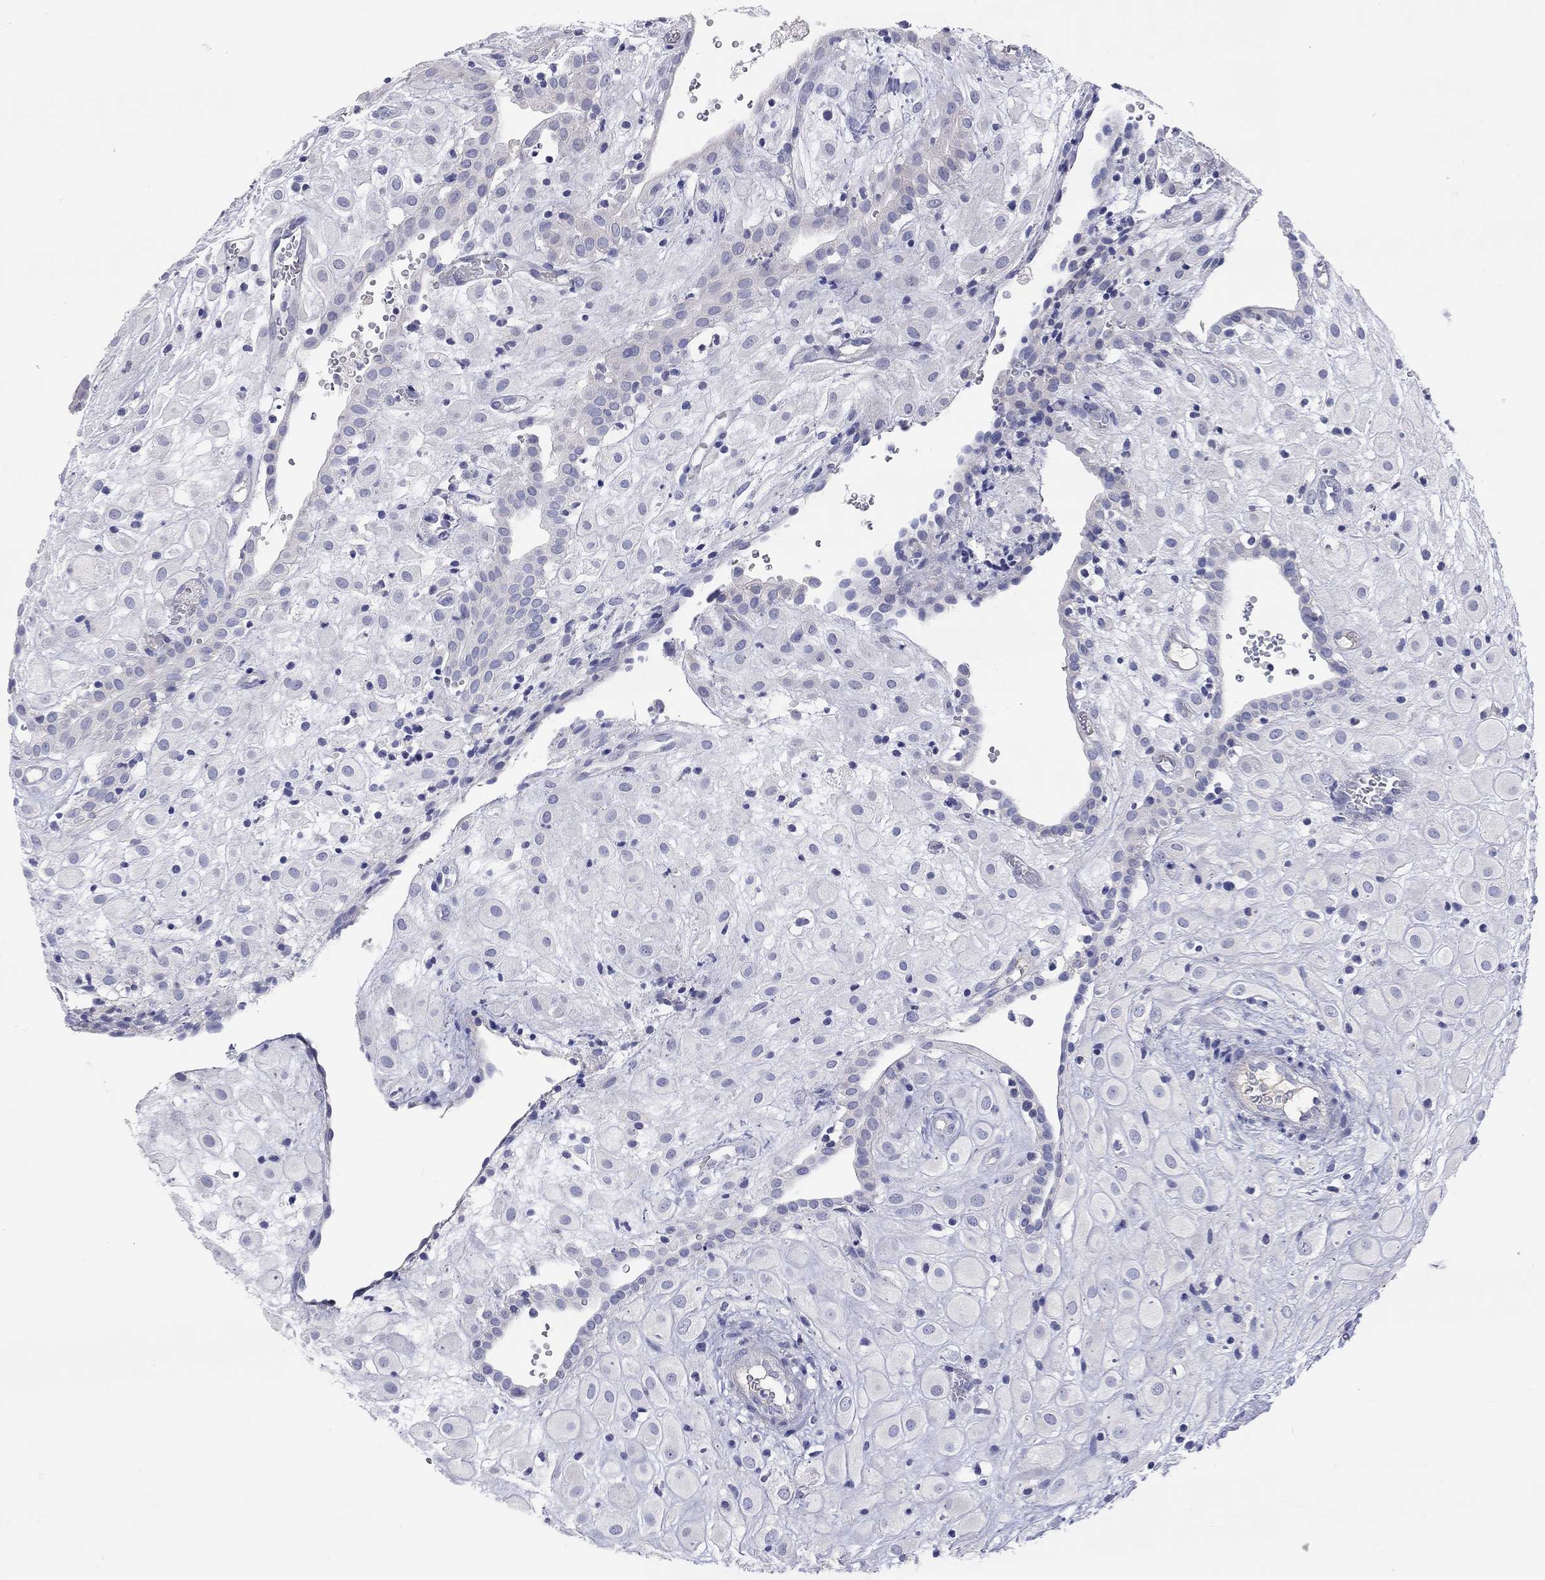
{"staining": {"intensity": "negative", "quantity": "none", "location": "none"}, "tissue": "placenta", "cell_type": "Decidual cells", "image_type": "normal", "snomed": [{"axis": "morphology", "description": "Normal tissue, NOS"}, {"axis": "topography", "description": "Placenta"}], "caption": "High power microscopy photomicrograph of an immunohistochemistry (IHC) photomicrograph of benign placenta, revealing no significant staining in decidual cells.", "gene": "ST7L", "patient": {"sex": "female", "age": 24}}